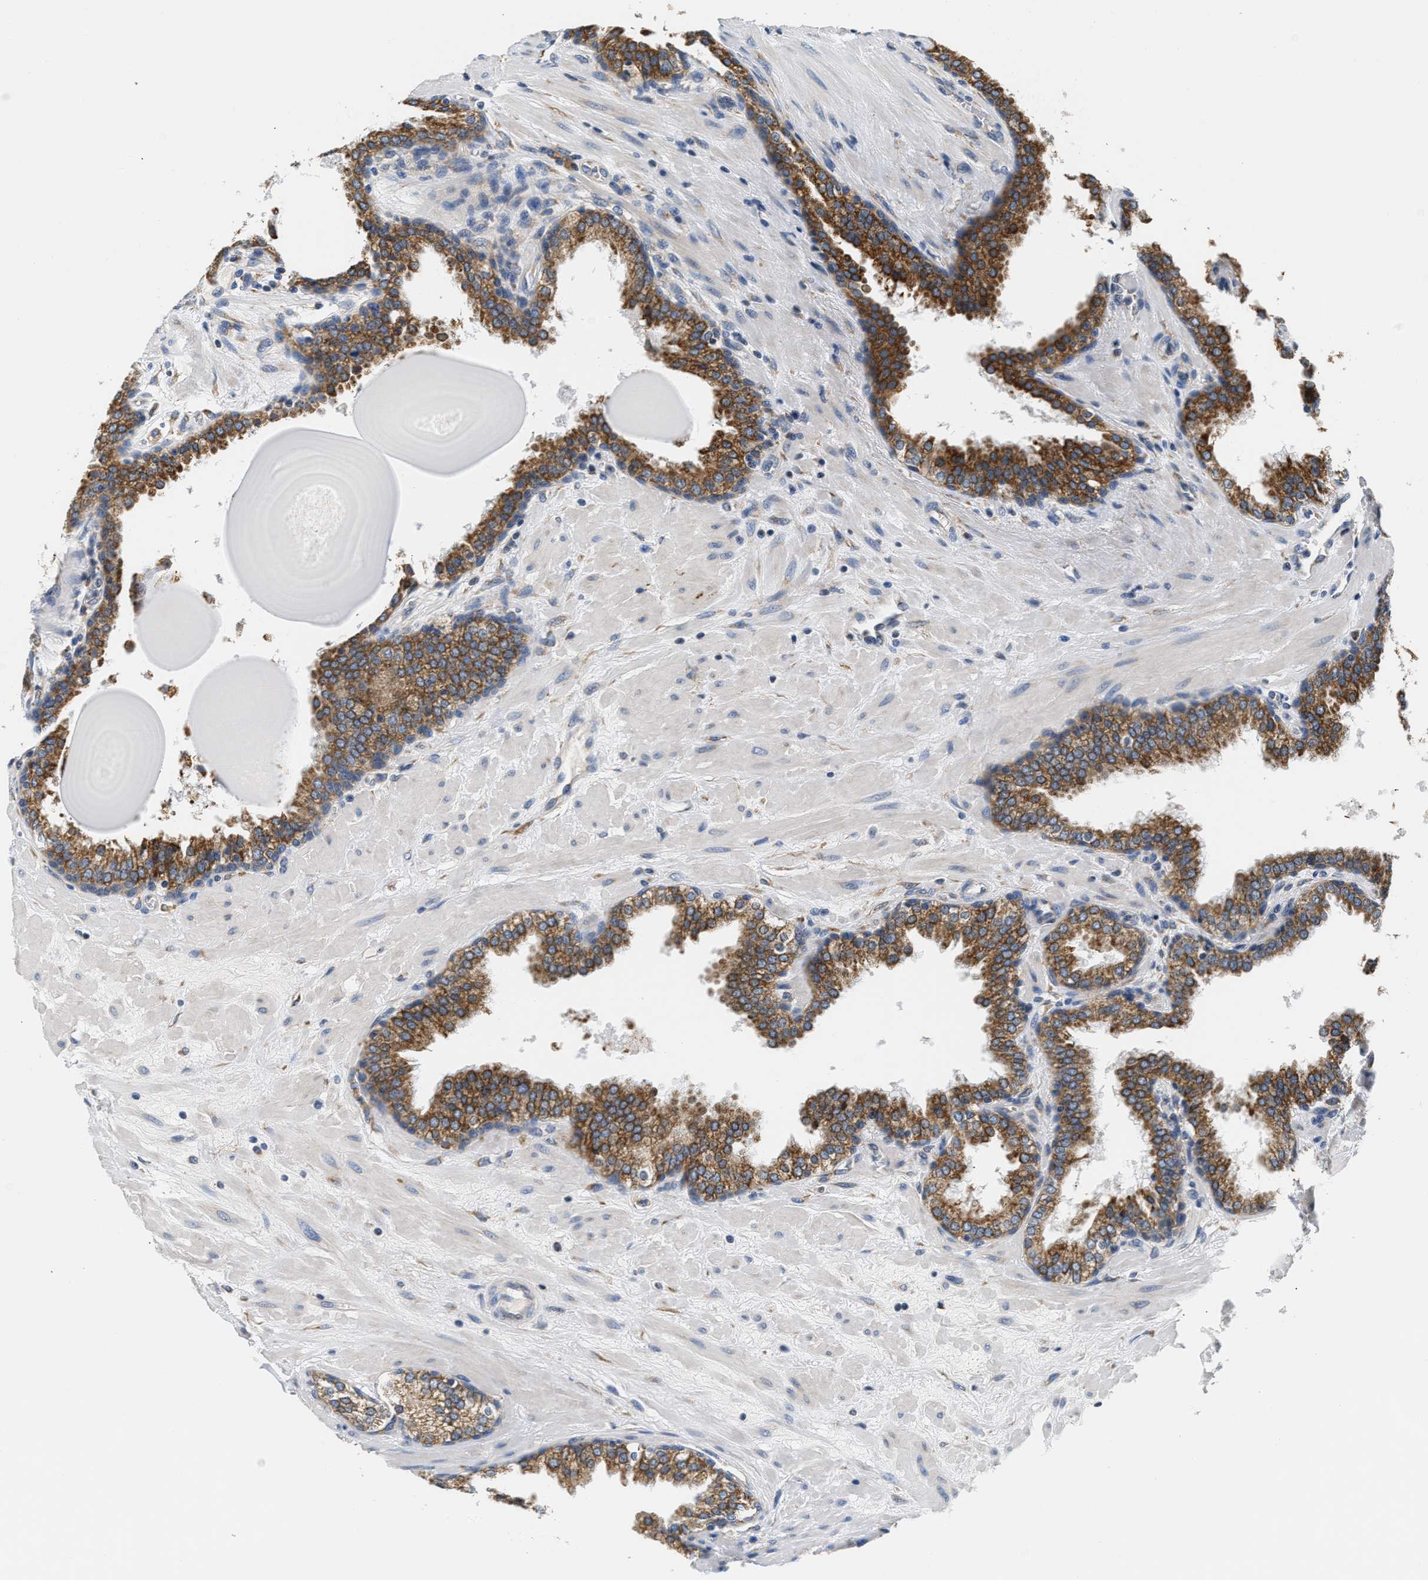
{"staining": {"intensity": "moderate", "quantity": ">75%", "location": "cytoplasmic/membranous"}, "tissue": "prostate", "cell_type": "Glandular cells", "image_type": "normal", "snomed": [{"axis": "morphology", "description": "Normal tissue, NOS"}, {"axis": "topography", "description": "Prostate"}], "caption": "This histopathology image demonstrates unremarkable prostate stained with IHC to label a protein in brown. The cytoplasmic/membranous of glandular cells show moderate positivity for the protein. Nuclei are counter-stained blue.", "gene": "HDHD3", "patient": {"sex": "male", "age": 51}}